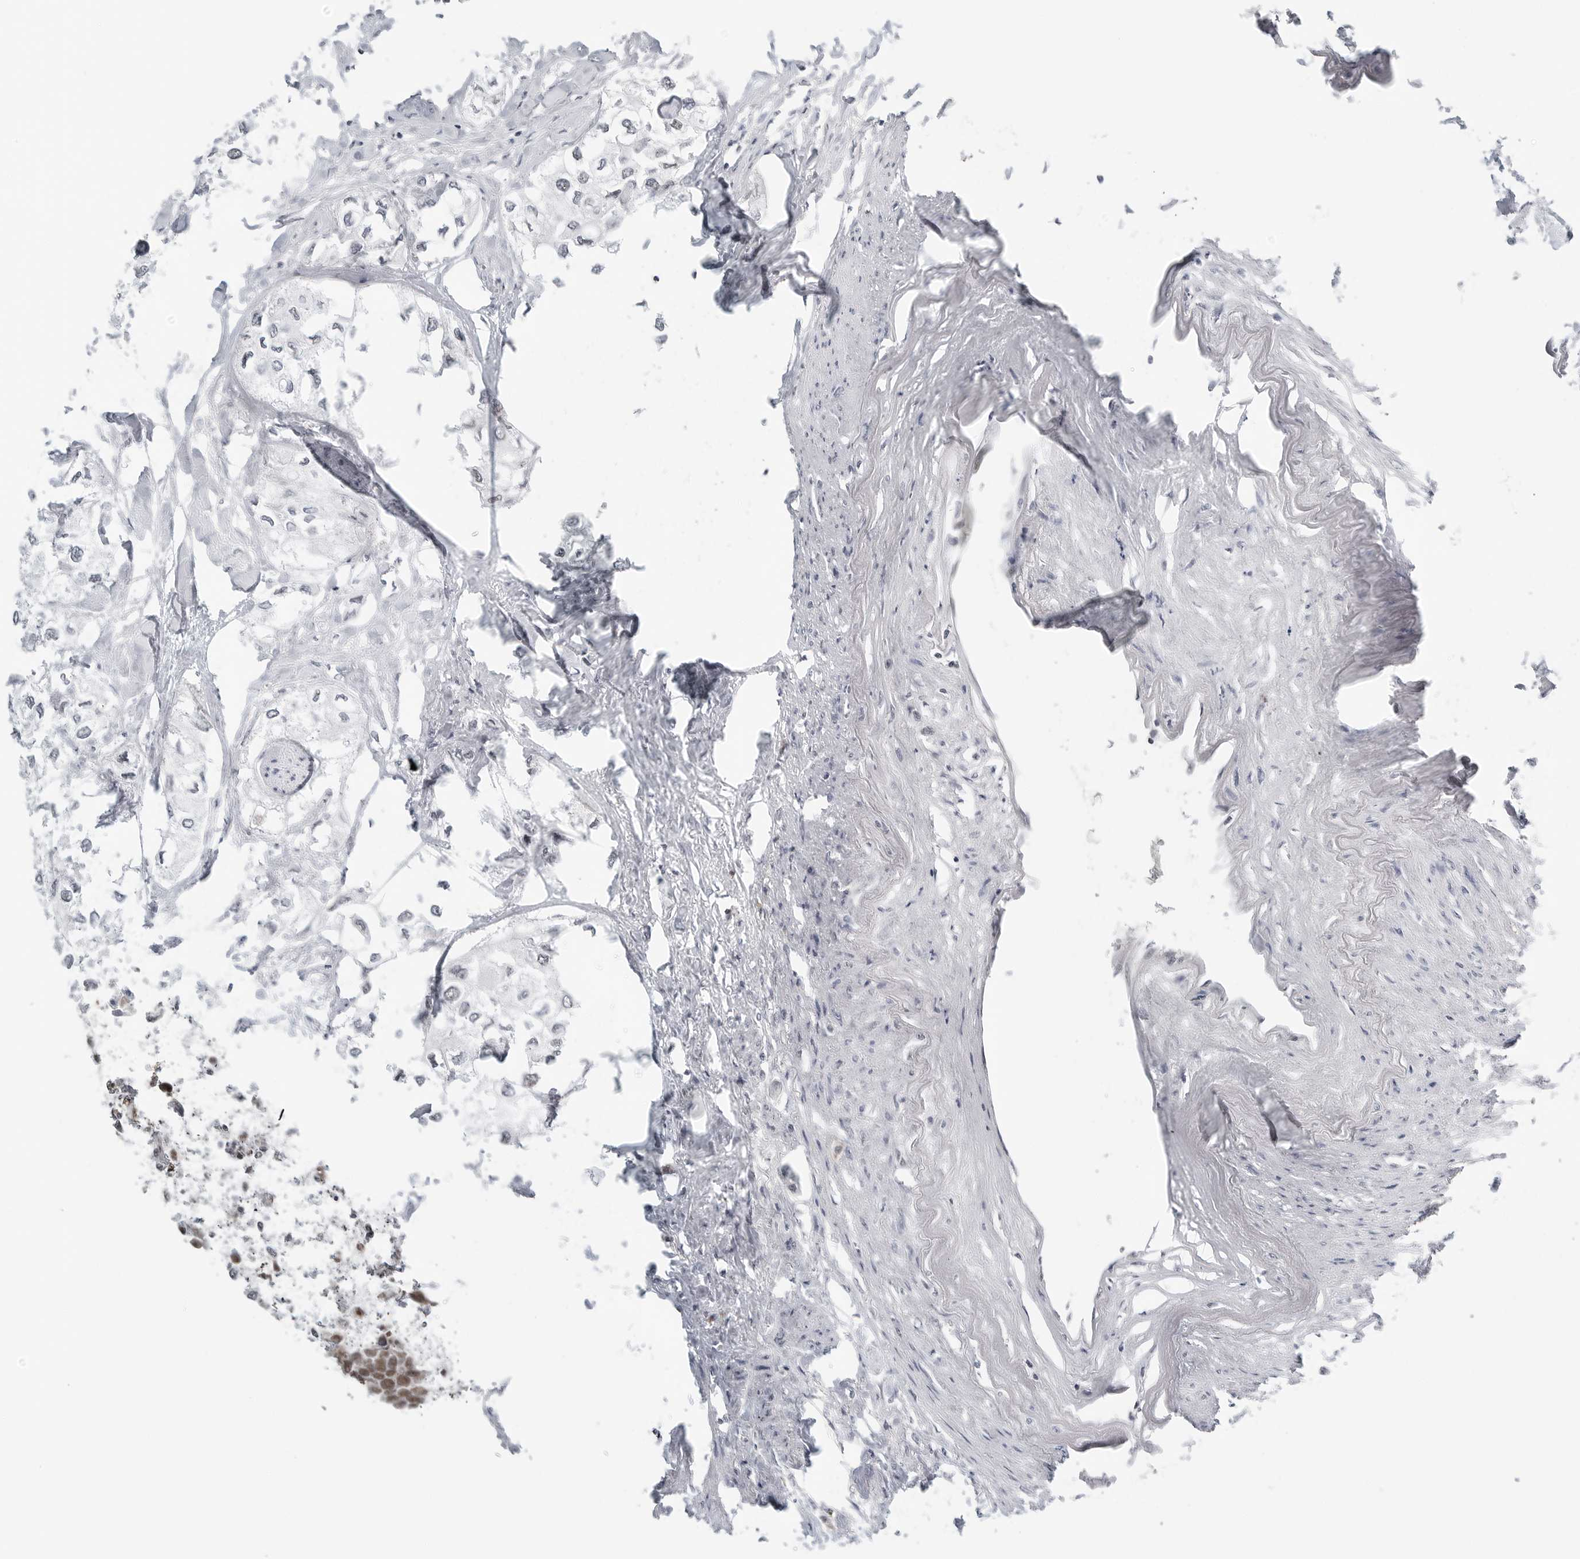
{"staining": {"intensity": "negative", "quantity": "none", "location": "none"}, "tissue": "urothelial cancer", "cell_type": "Tumor cells", "image_type": "cancer", "snomed": [{"axis": "morphology", "description": "Urothelial carcinoma, High grade"}, {"axis": "topography", "description": "Urinary bladder"}], "caption": "High power microscopy histopathology image of an IHC photomicrograph of urothelial cancer, revealing no significant staining in tumor cells.", "gene": "WRAP53", "patient": {"sex": "male", "age": 64}}